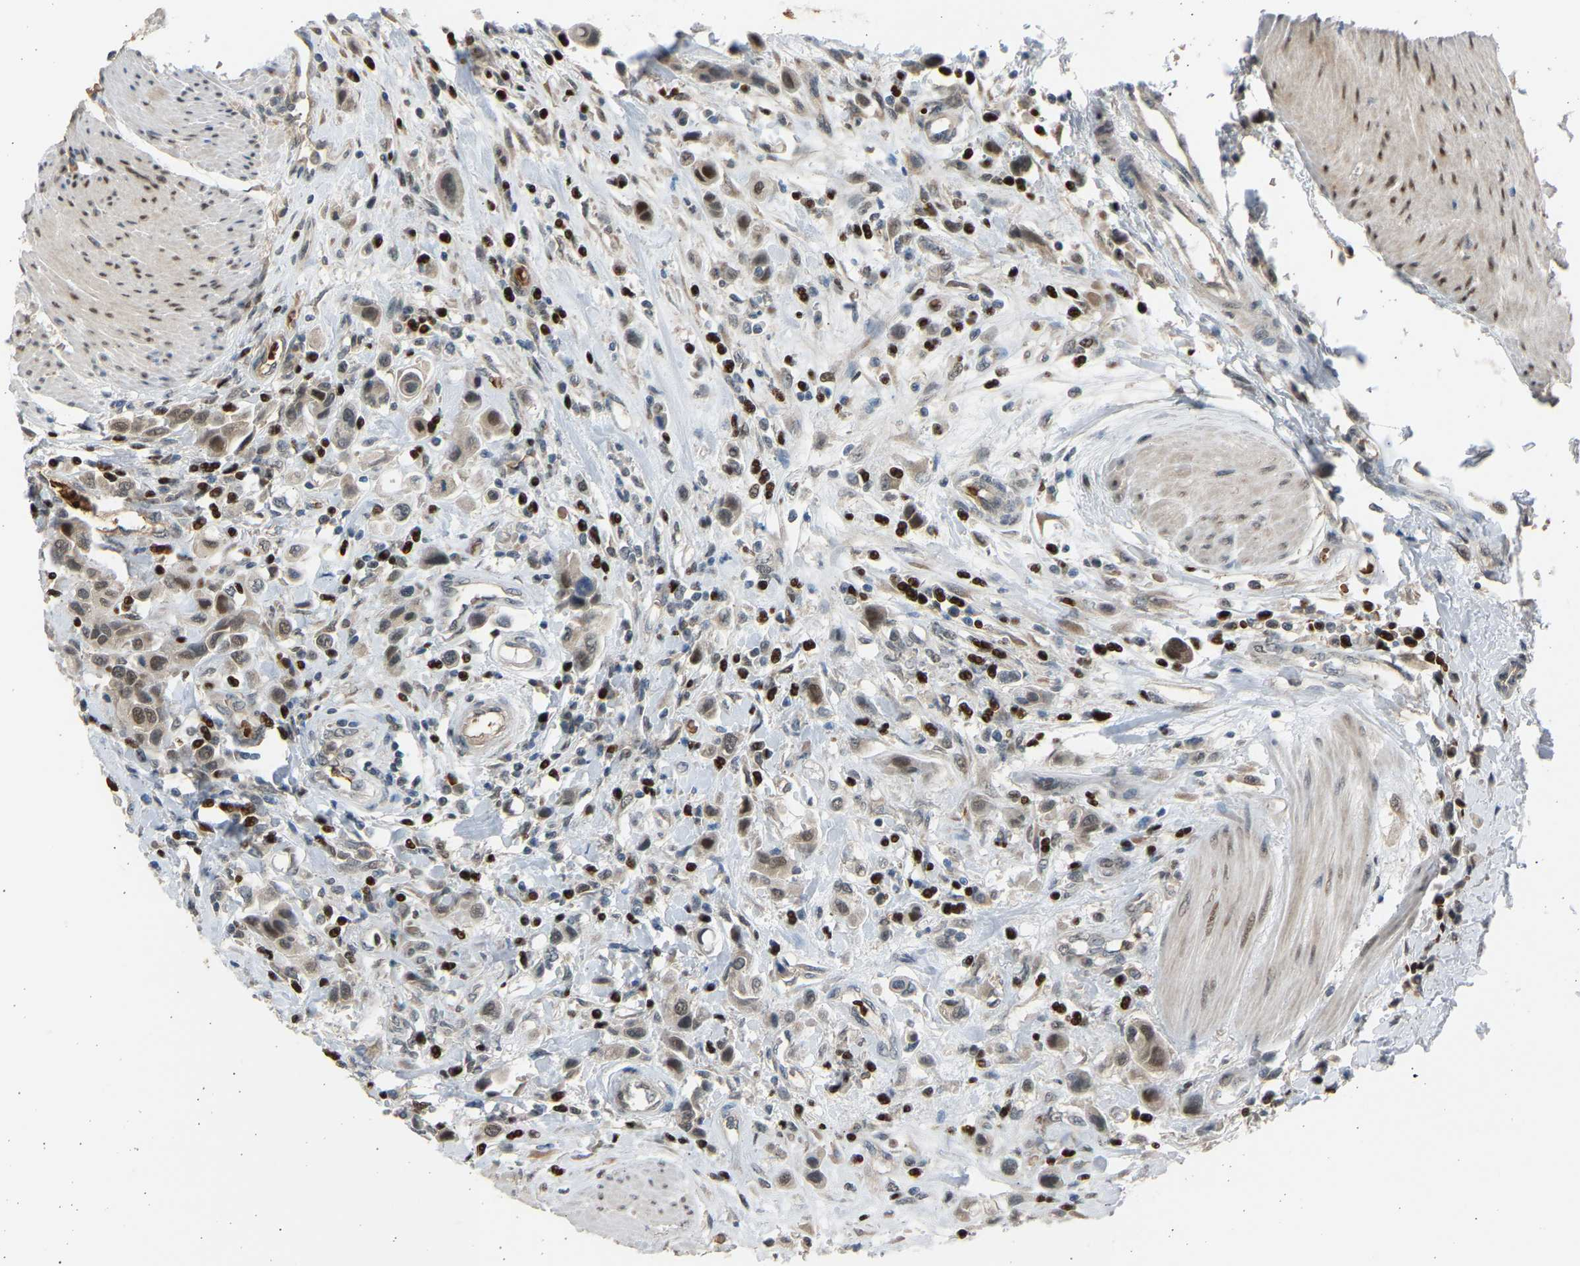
{"staining": {"intensity": "weak", "quantity": ">75%", "location": "nuclear"}, "tissue": "urothelial cancer", "cell_type": "Tumor cells", "image_type": "cancer", "snomed": [{"axis": "morphology", "description": "Urothelial carcinoma, High grade"}, {"axis": "topography", "description": "Urinary bladder"}], "caption": "A brown stain highlights weak nuclear expression of a protein in human high-grade urothelial carcinoma tumor cells.", "gene": "BIRC2", "patient": {"sex": "male", "age": 50}}